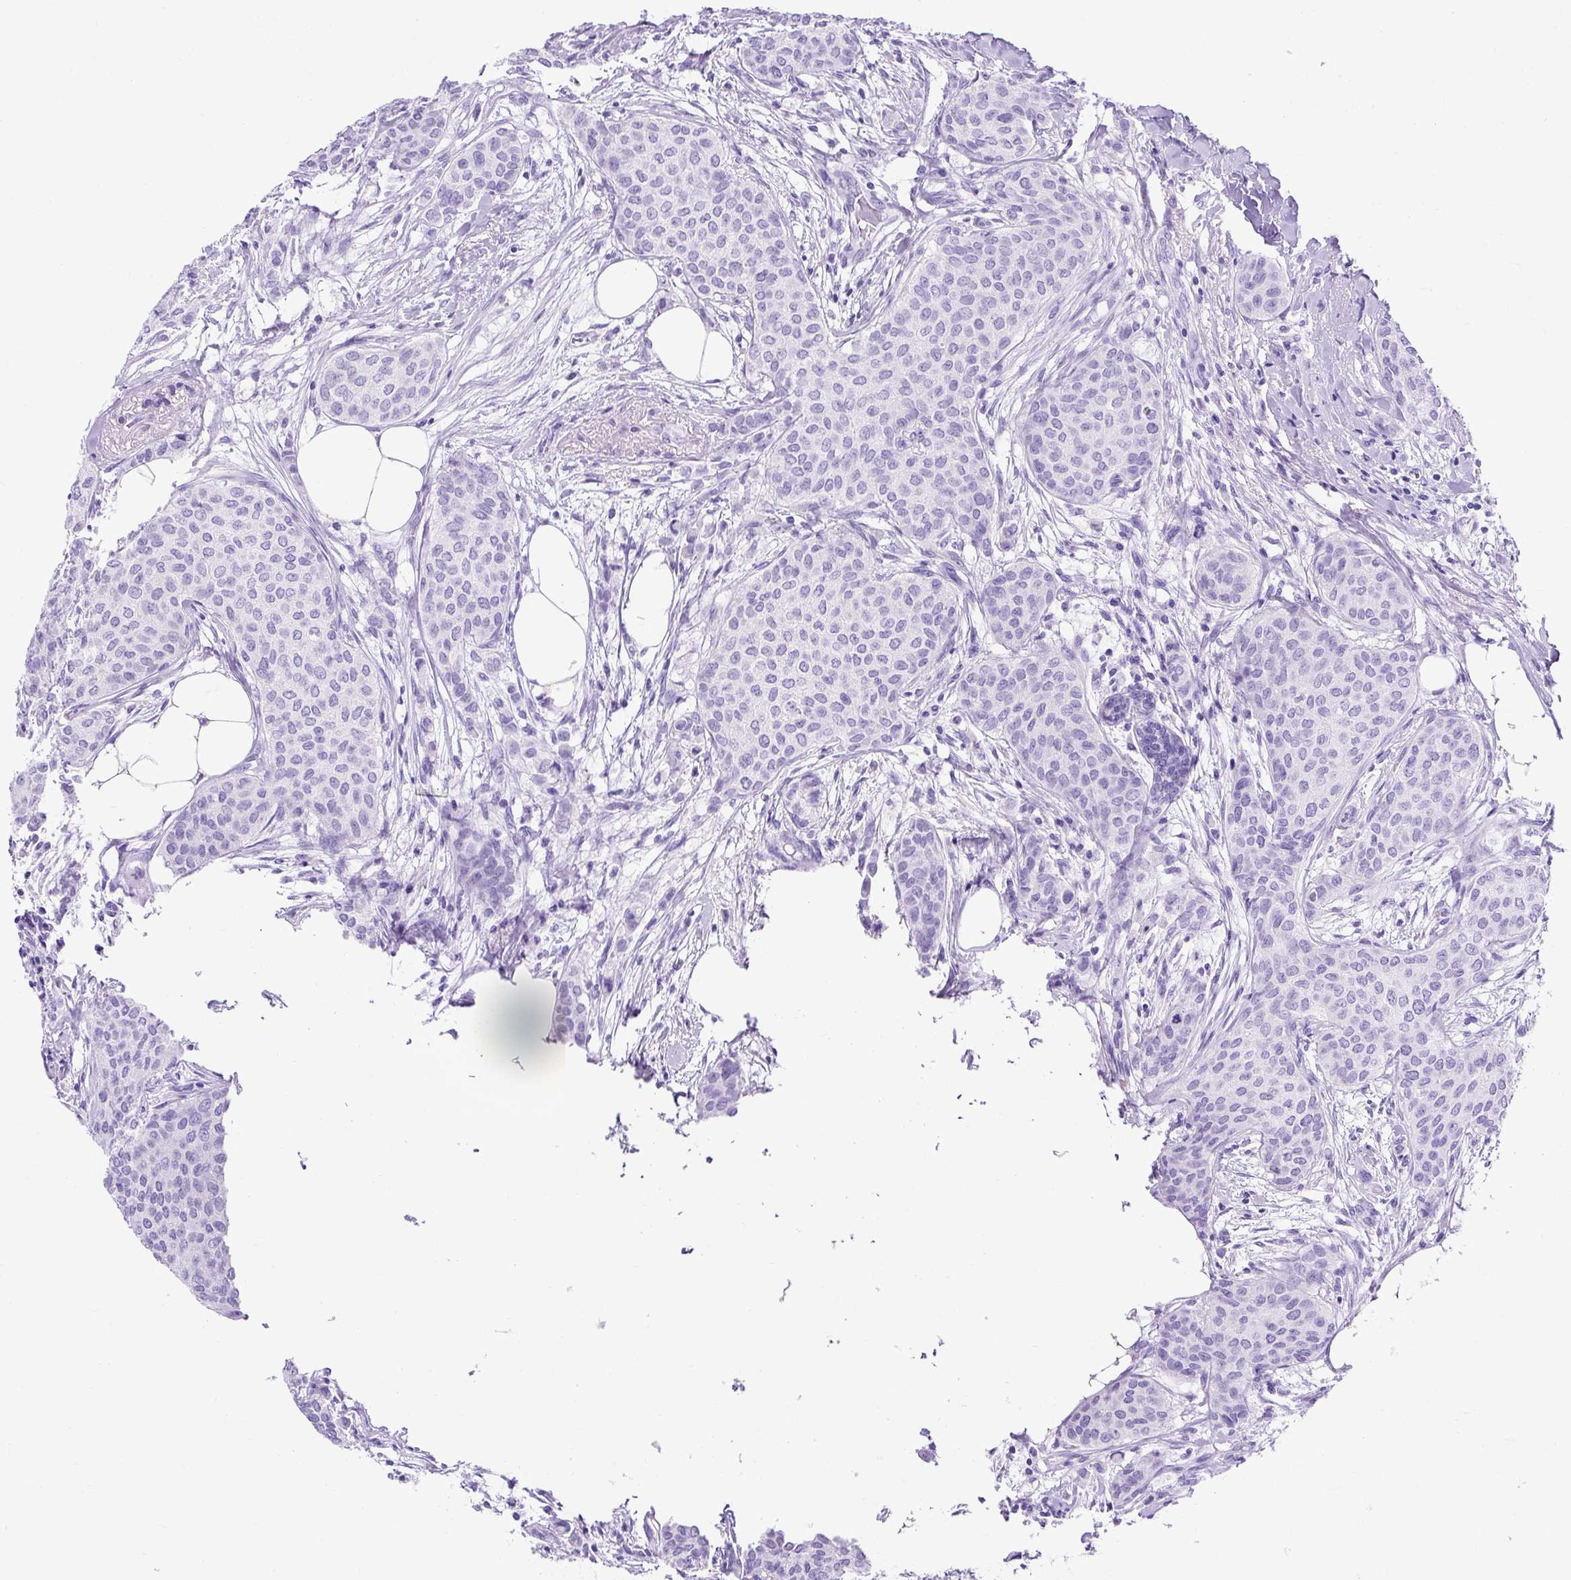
{"staining": {"intensity": "negative", "quantity": "none", "location": "none"}, "tissue": "breast cancer", "cell_type": "Tumor cells", "image_type": "cancer", "snomed": [{"axis": "morphology", "description": "Duct carcinoma"}, {"axis": "topography", "description": "Breast"}], "caption": "Human breast cancer (infiltrating ductal carcinoma) stained for a protein using immunohistochemistry (IHC) reveals no expression in tumor cells.", "gene": "KRT12", "patient": {"sex": "female", "age": 47}}